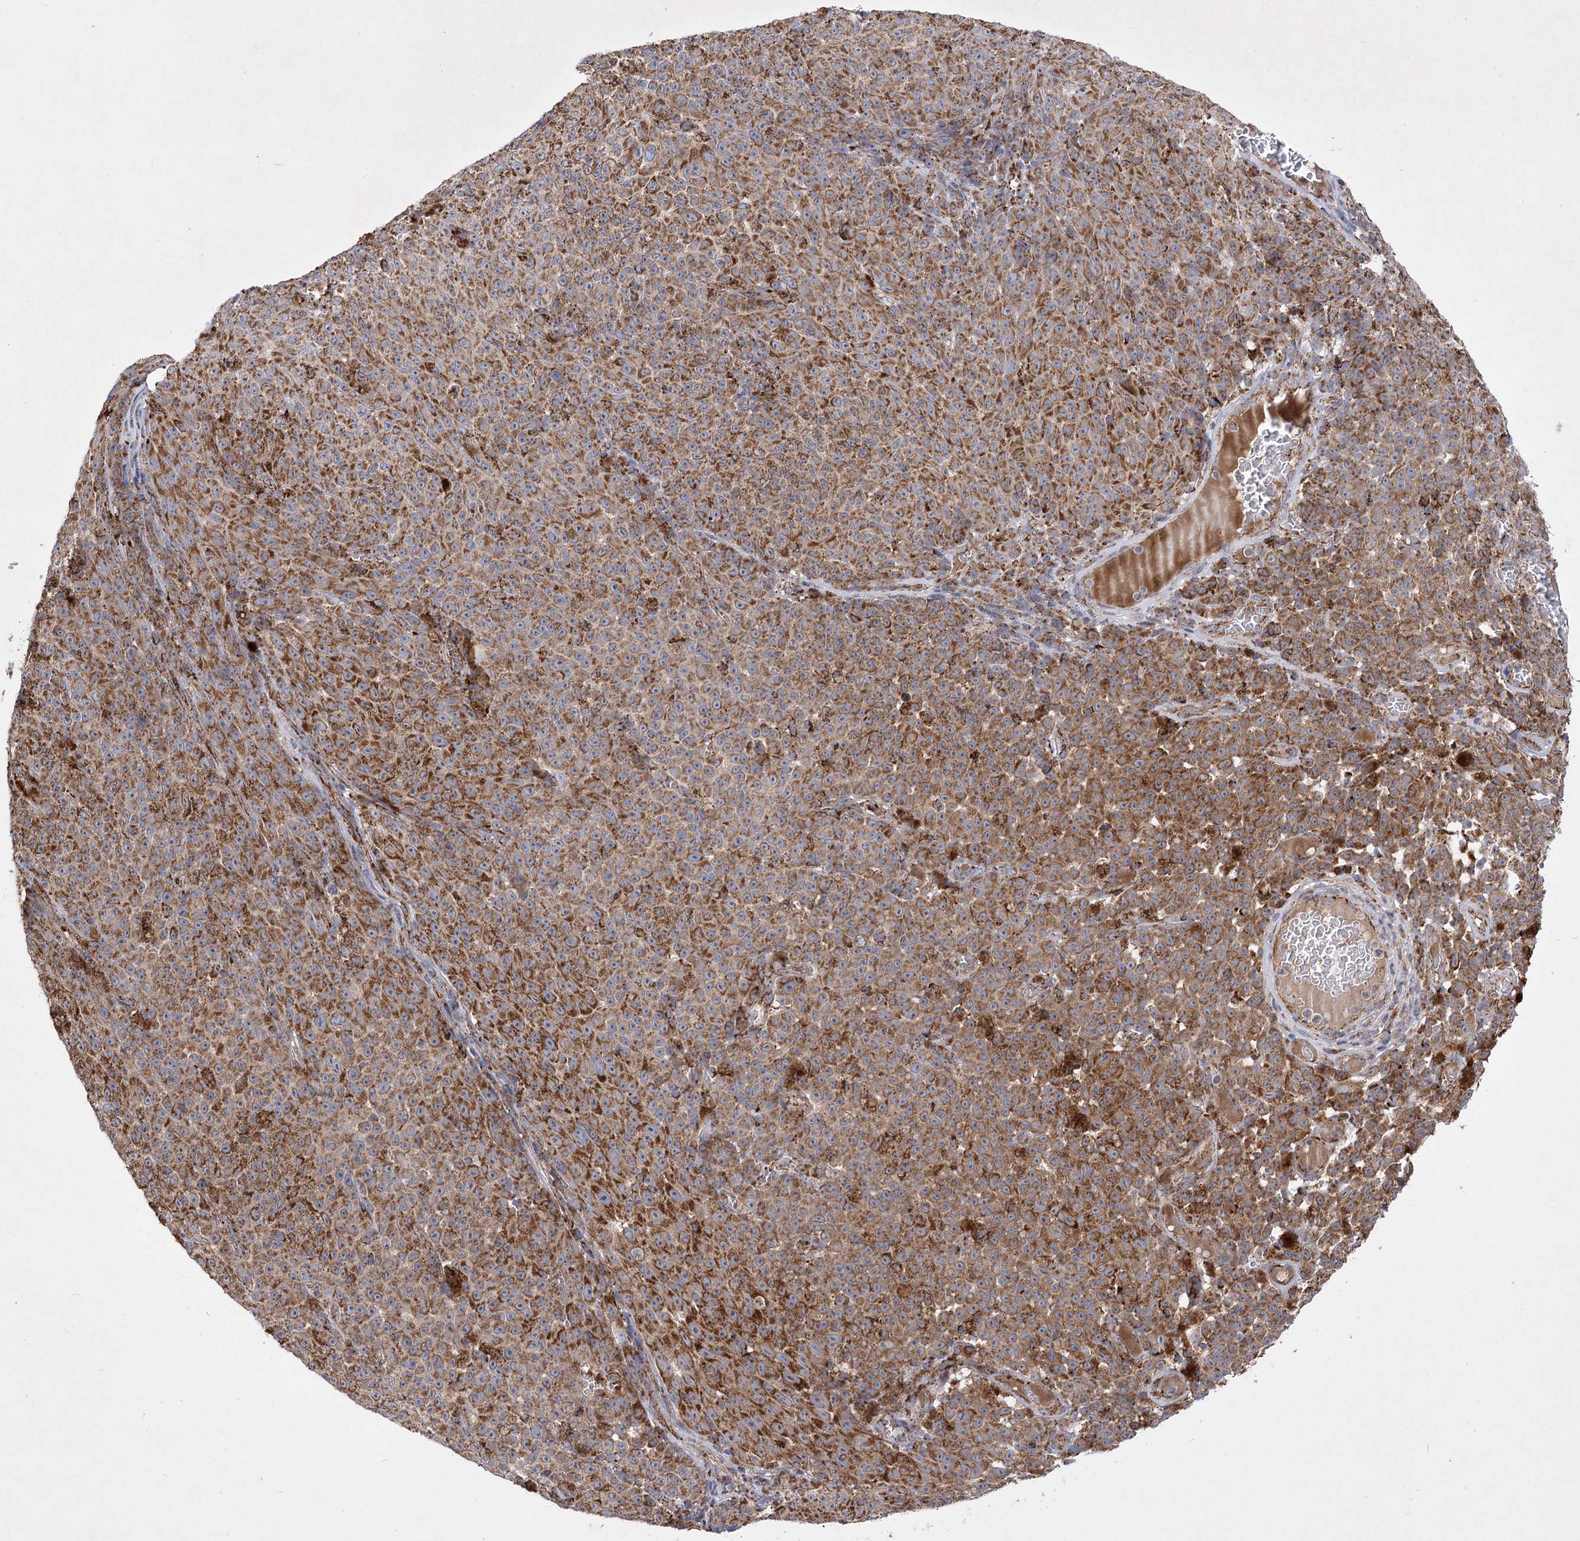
{"staining": {"intensity": "strong", "quantity": ">75%", "location": "cytoplasmic/membranous"}, "tissue": "melanoma", "cell_type": "Tumor cells", "image_type": "cancer", "snomed": [{"axis": "morphology", "description": "Malignant melanoma, NOS"}, {"axis": "topography", "description": "Skin"}], "caption": "About >75% of tumor cells in human melanoma demonstrate strong cytoplasmic/membranous protein positivity as visualized by brown immunohistochemical staining.", "gene": "ASNSD1", "patient": {"sex": "female", "age": 82}}